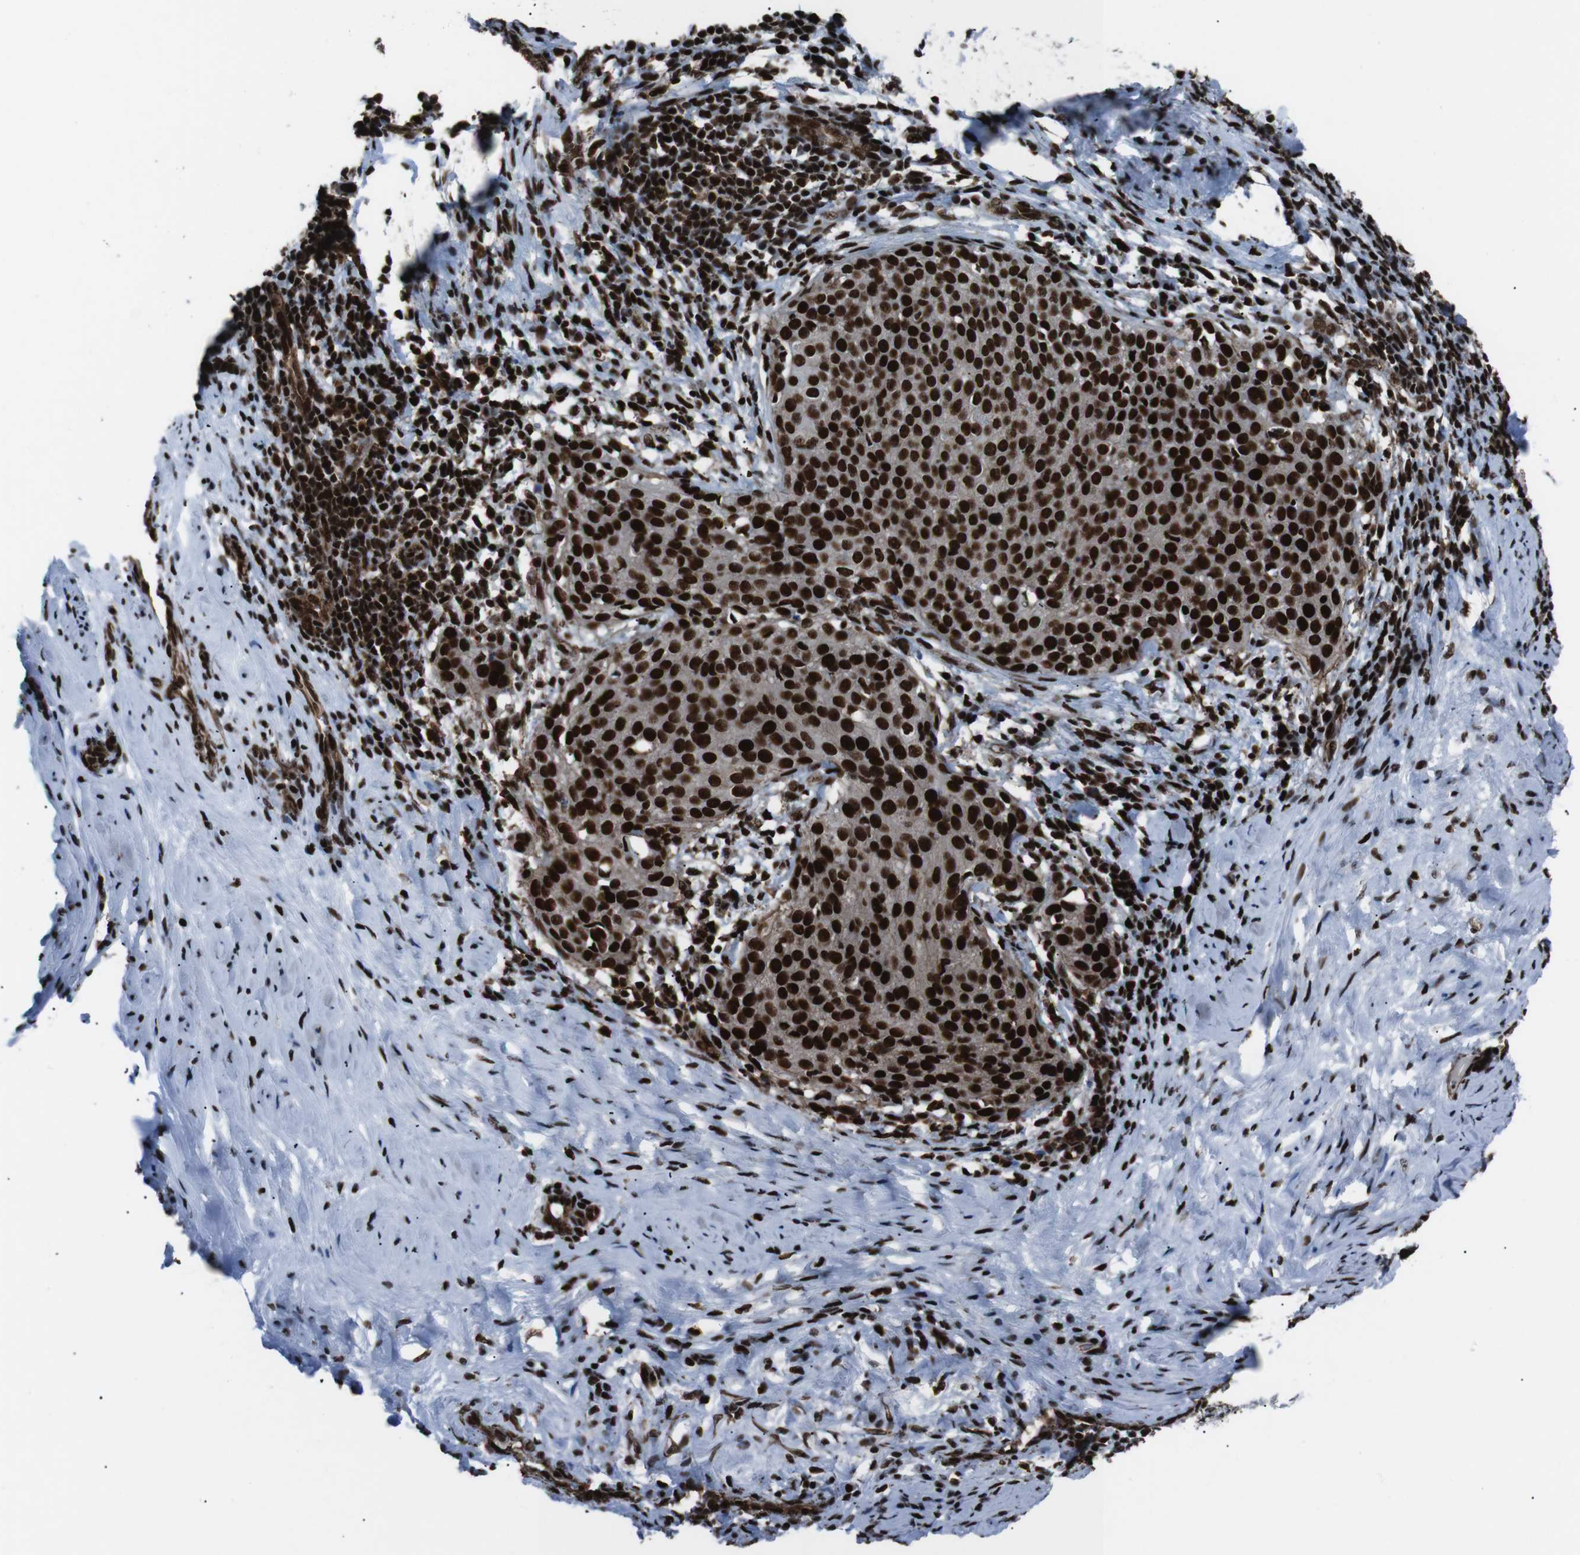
{"staining": {"intensity": "strong", "quantity": ">75%", "location": "cytoplasmic/membranous,nuclear"}, "tissue": "cervical cancer", "cell_type": "Tumor cells", "image_type": "cancer", "snomed": [{"axis": "morphology", "description": "Squamous cell carcinoma, NOS"}, {"axis": "topography", "description": "Cervix"}], "caption": "Immunohistochemical staining of cervical cancer (squamous cell carcinoma) demonstrates strong cytoplasmic/membranous and nuclear protein expression in about >75% of tumor cells. (brown staining indicates protein expression, while blue staining denotes nuclei).", "gene": "HNRNPU", "patient": {"sex": "female", "age": 51}}